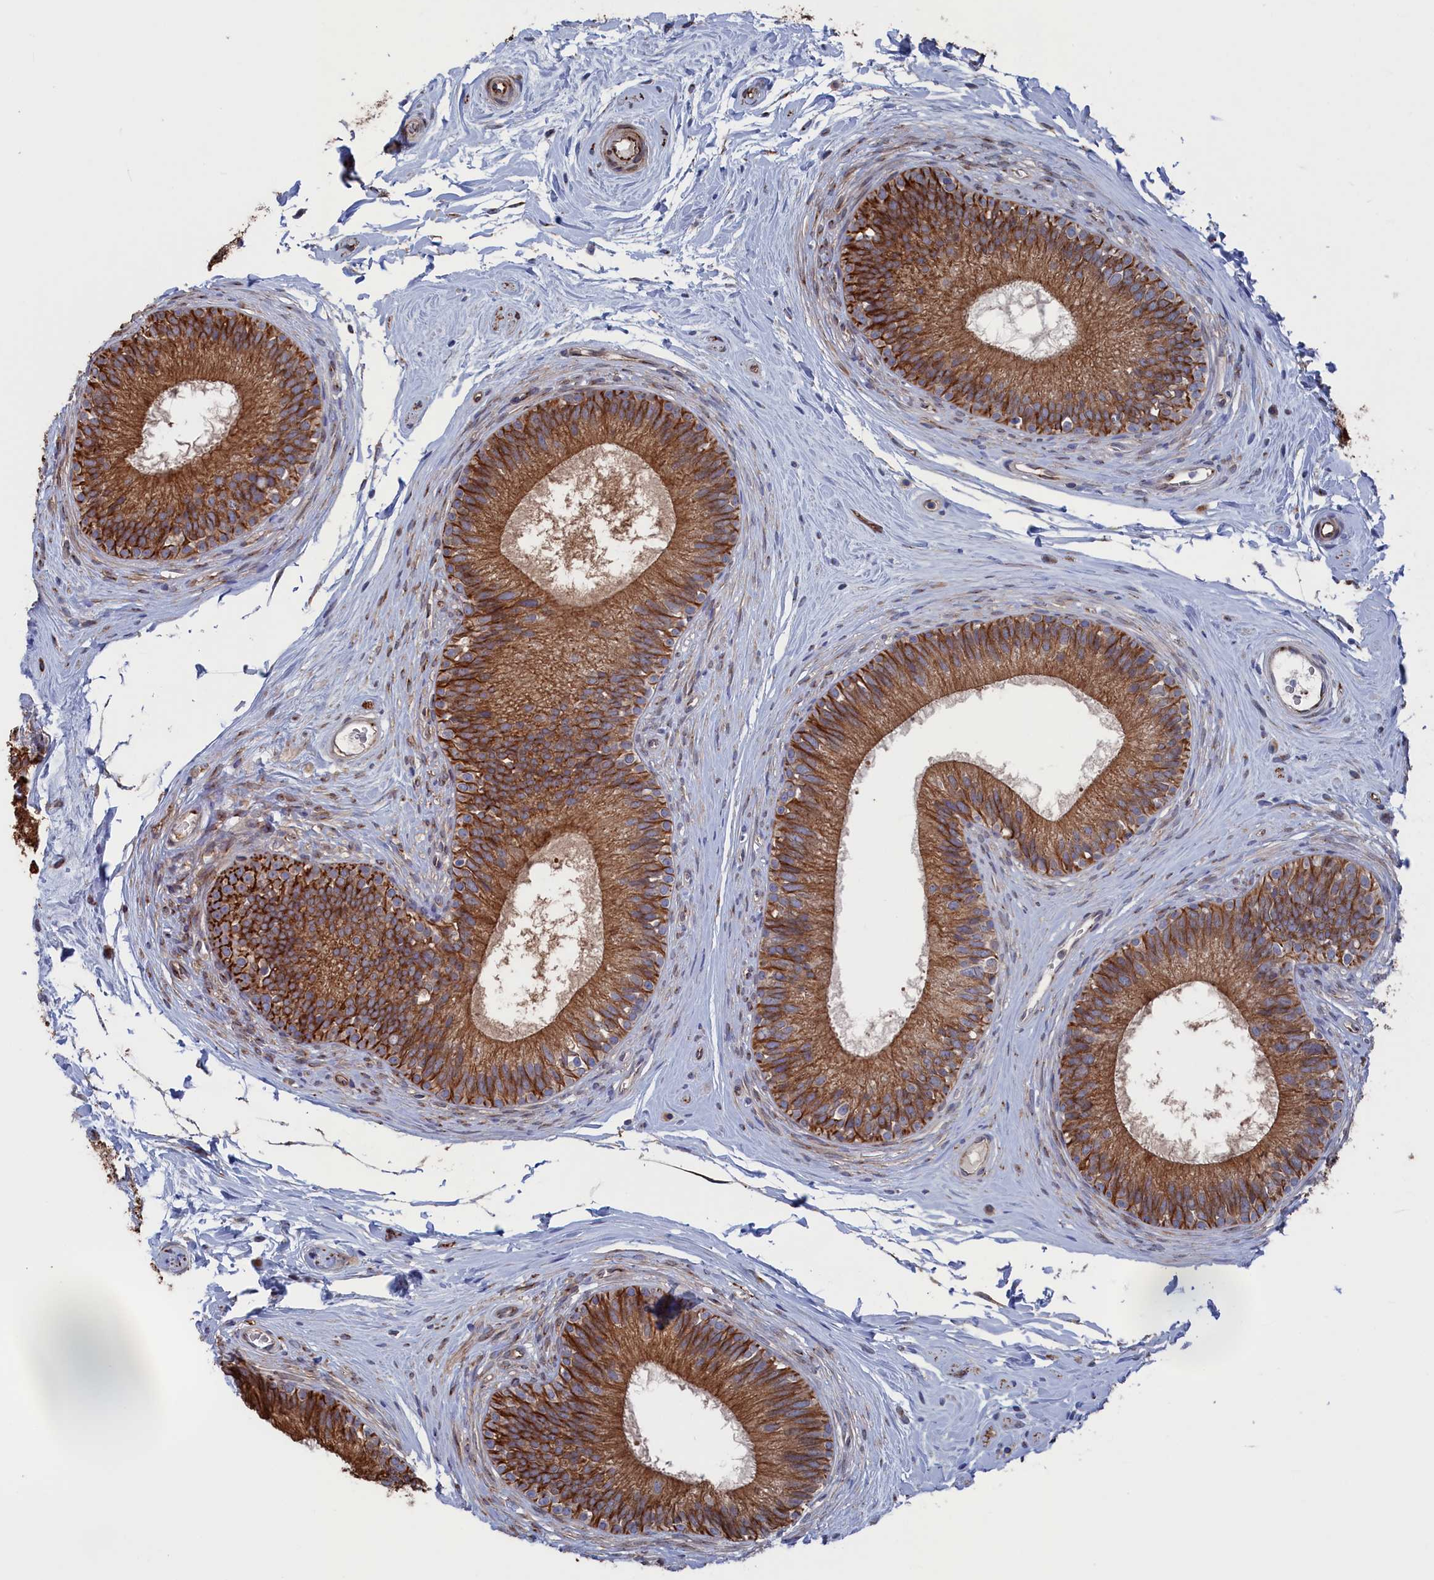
{"staining": {"intensity": "strong", "quantity": ">75%", "location": "cytoplasmic/membranous"}, "tissue": "epididymis", "cell_type": "Glandular cells", "image_type": "normal", "snomed": [{"axis": "morphology", "description": "Normal tissue, NOS"}, {"axis": "topography", "description": "Epididymis"}], "caption": "The micrograph shows staining of normal epididymis, revealing strong cytoplasmic/membranous protein expression (brown color) within glandular cells.", "gene": "NUTF2", "patient": {"sex": "male", "age": 33}}